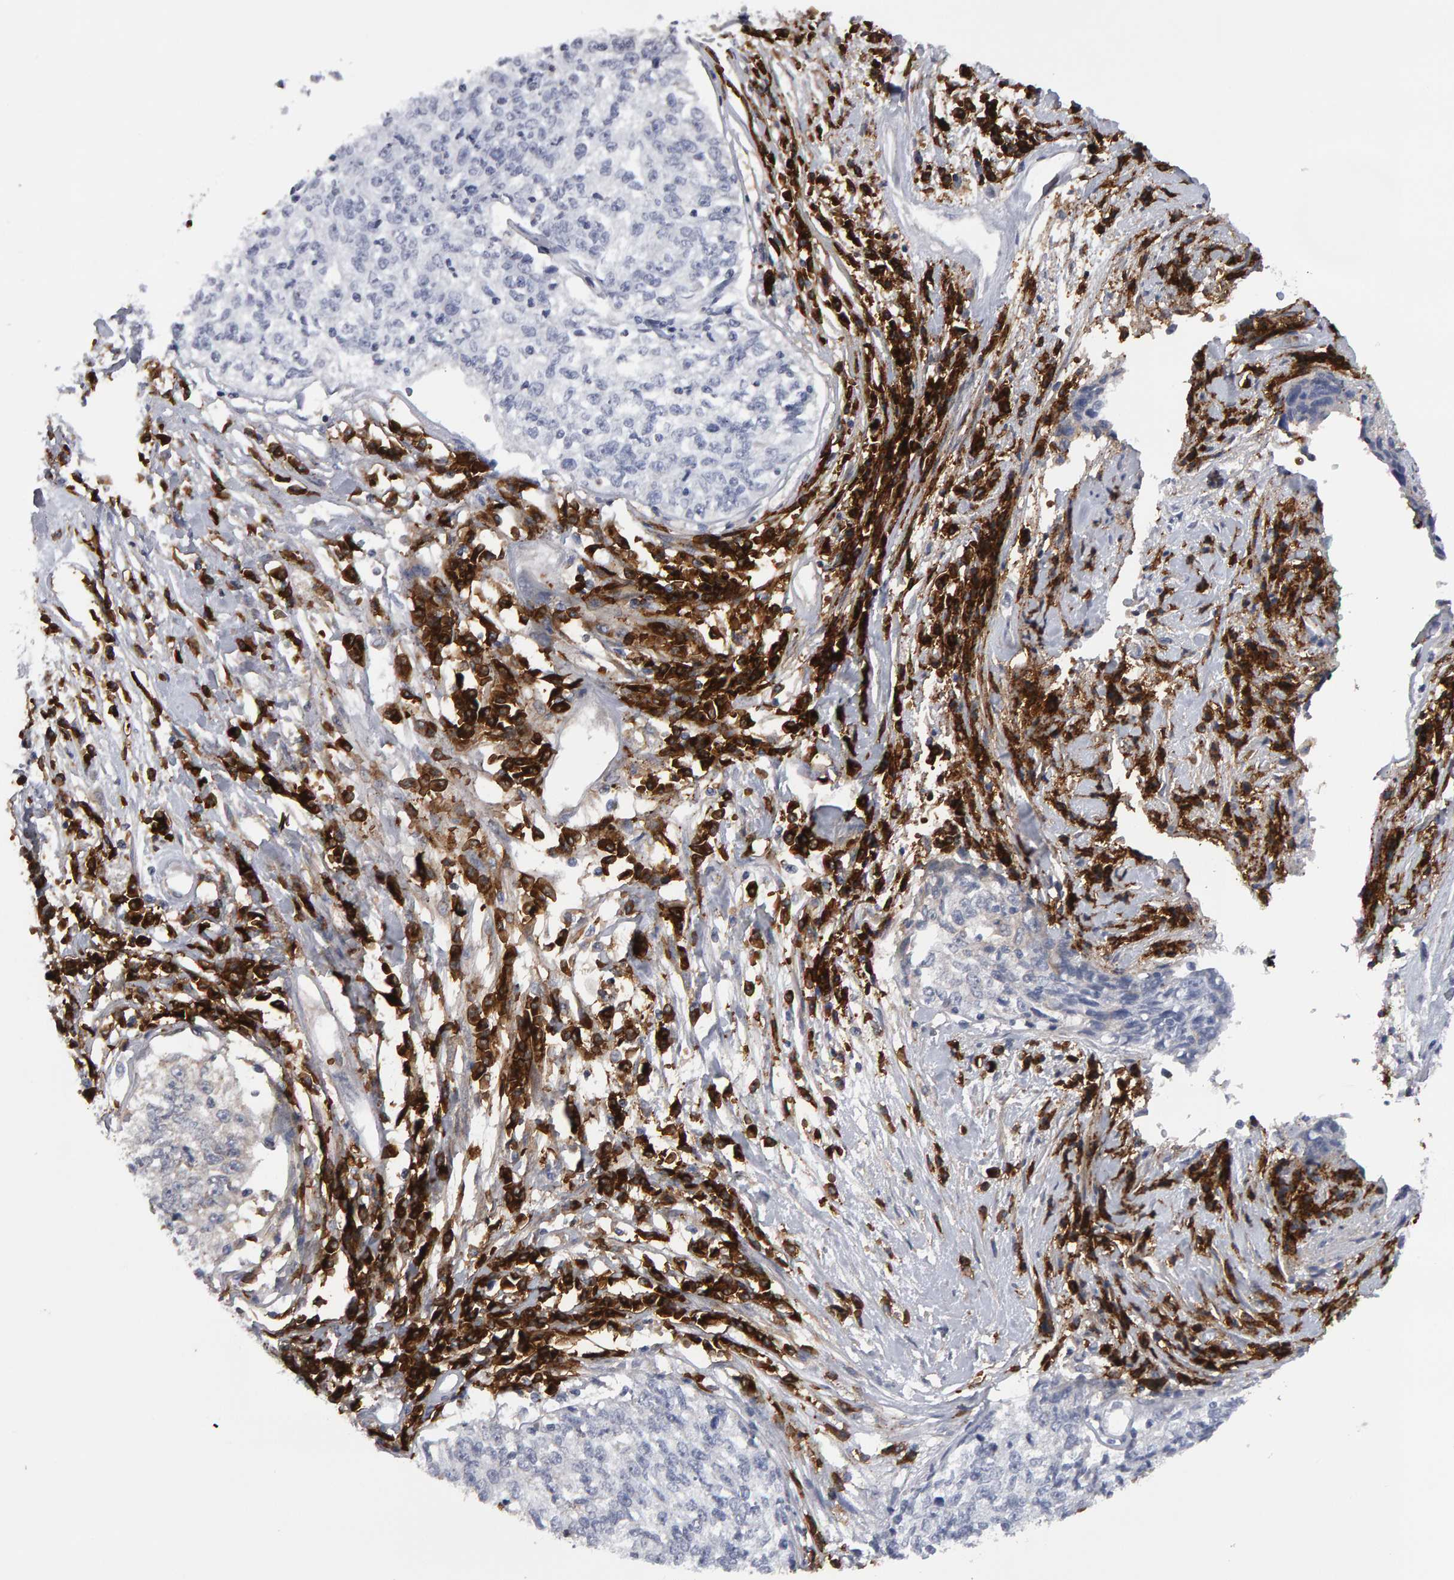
{"staining": {"intensity": "negative", "quantity": "none", "location": "none"}, "tissue": "cervical cancer", "cell_type": "Tumor cells", "image_type": "cancer", "snomed": [{"axis": "morphology", "description": "Squamous cell carcinoma, NOS"}, {"axis": "topography", "description": "Cervix"}], "caption": "Tumor cells show no significant expression in cervical cancer.", "gene": "CD38", "patient": {"sex": "female", "age": 57}}